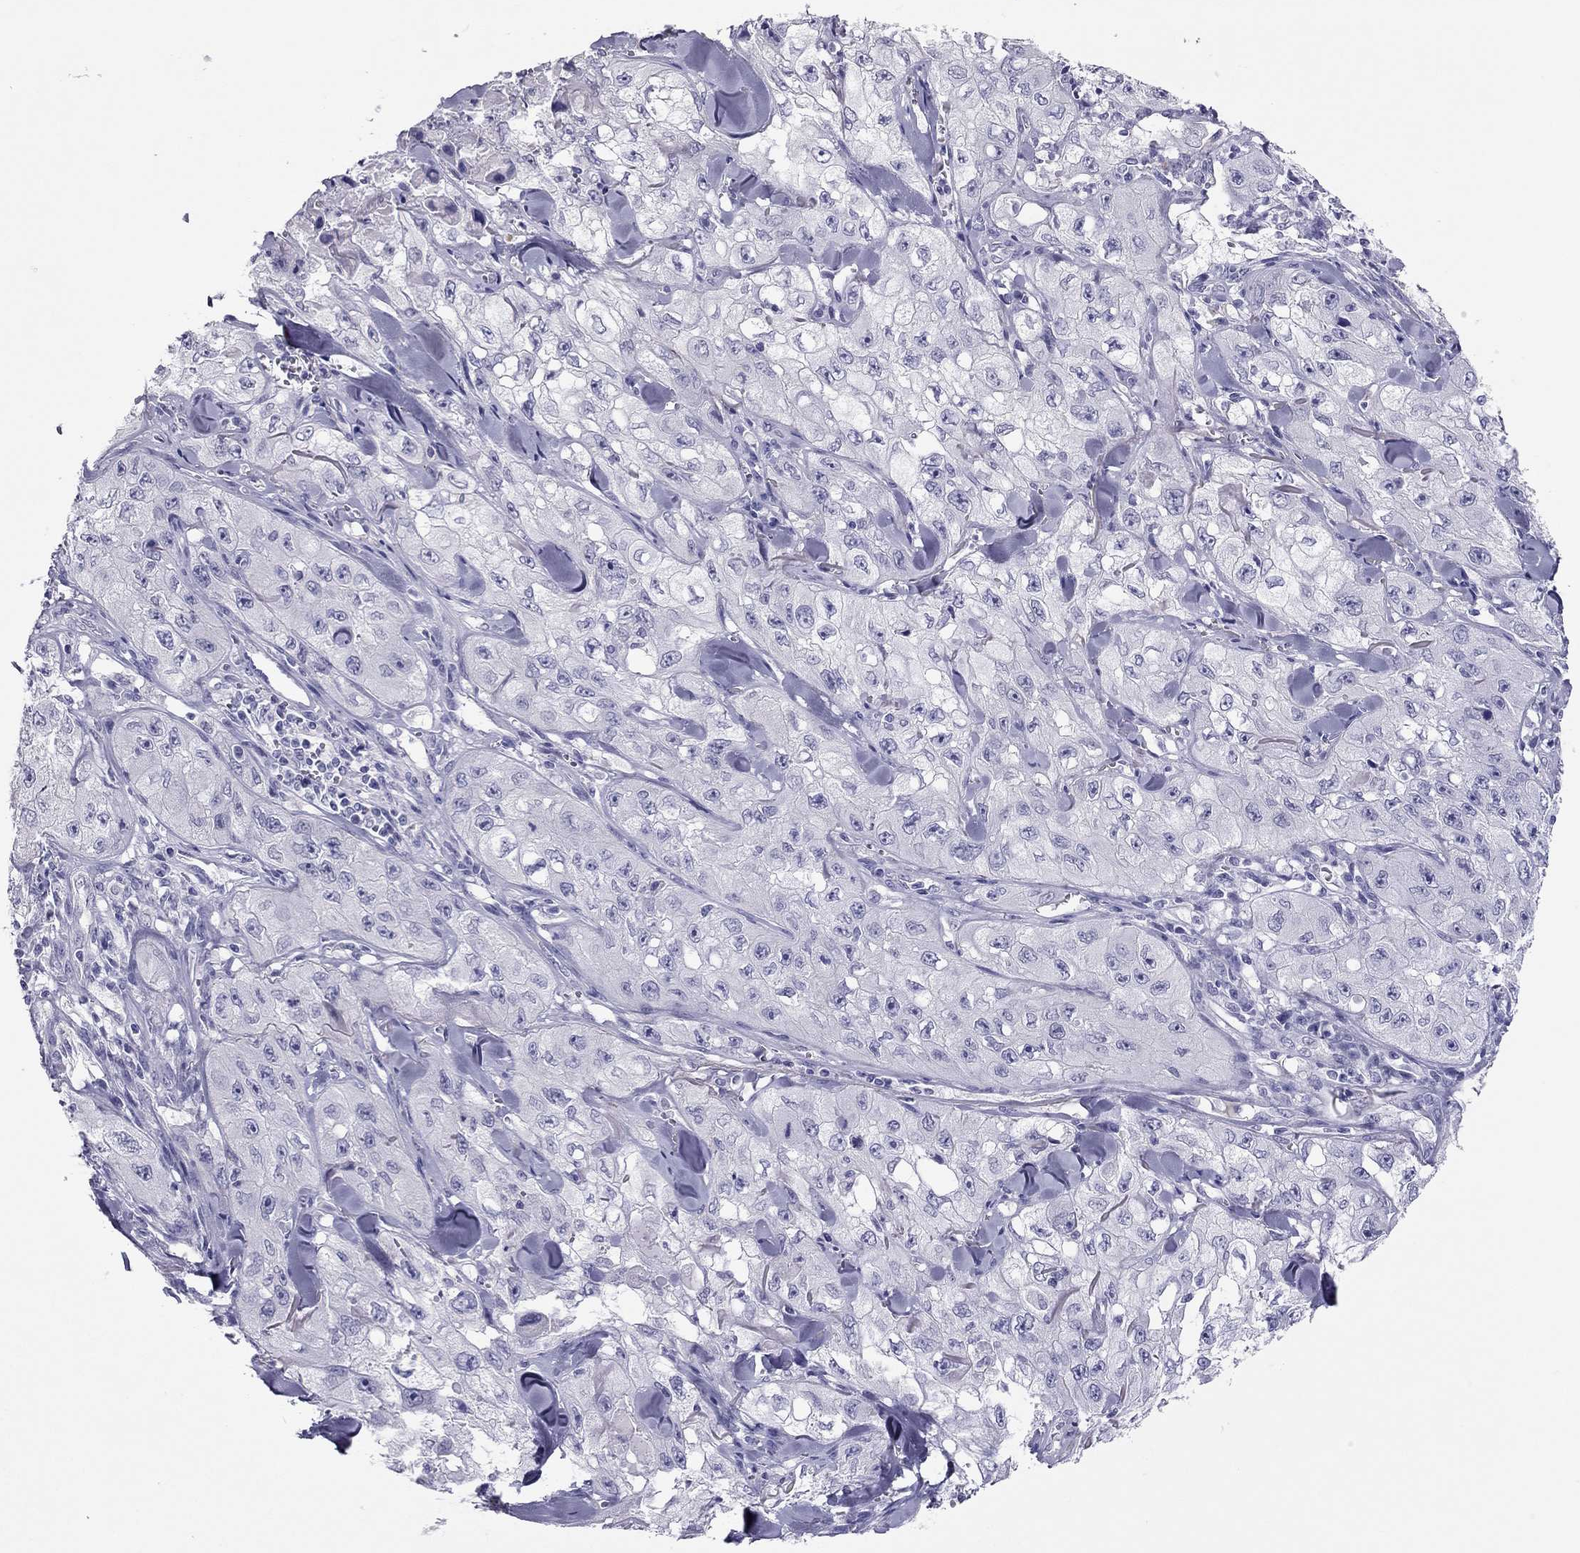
{"staining": {"intensity": "negative", "quantity": "none", "location": "none"}, "tissue": "skin cancer", "cell_type": "Tumor cells", "image_type": "cancer", "snomed": [{"axis": "morphology", "description": "Squamous cell carcinoma, NOS"}, {"axis": "topography", "description": "Skin"}, {"axis": "topography", "description": "Subcutis"}], "caption": "Photomicrograph shows no protein staining in tumor cells of skin squamous cell carcinoma tissue.", "gene": "PDE6A", "patient": {"sex": "male", "age": 73}}